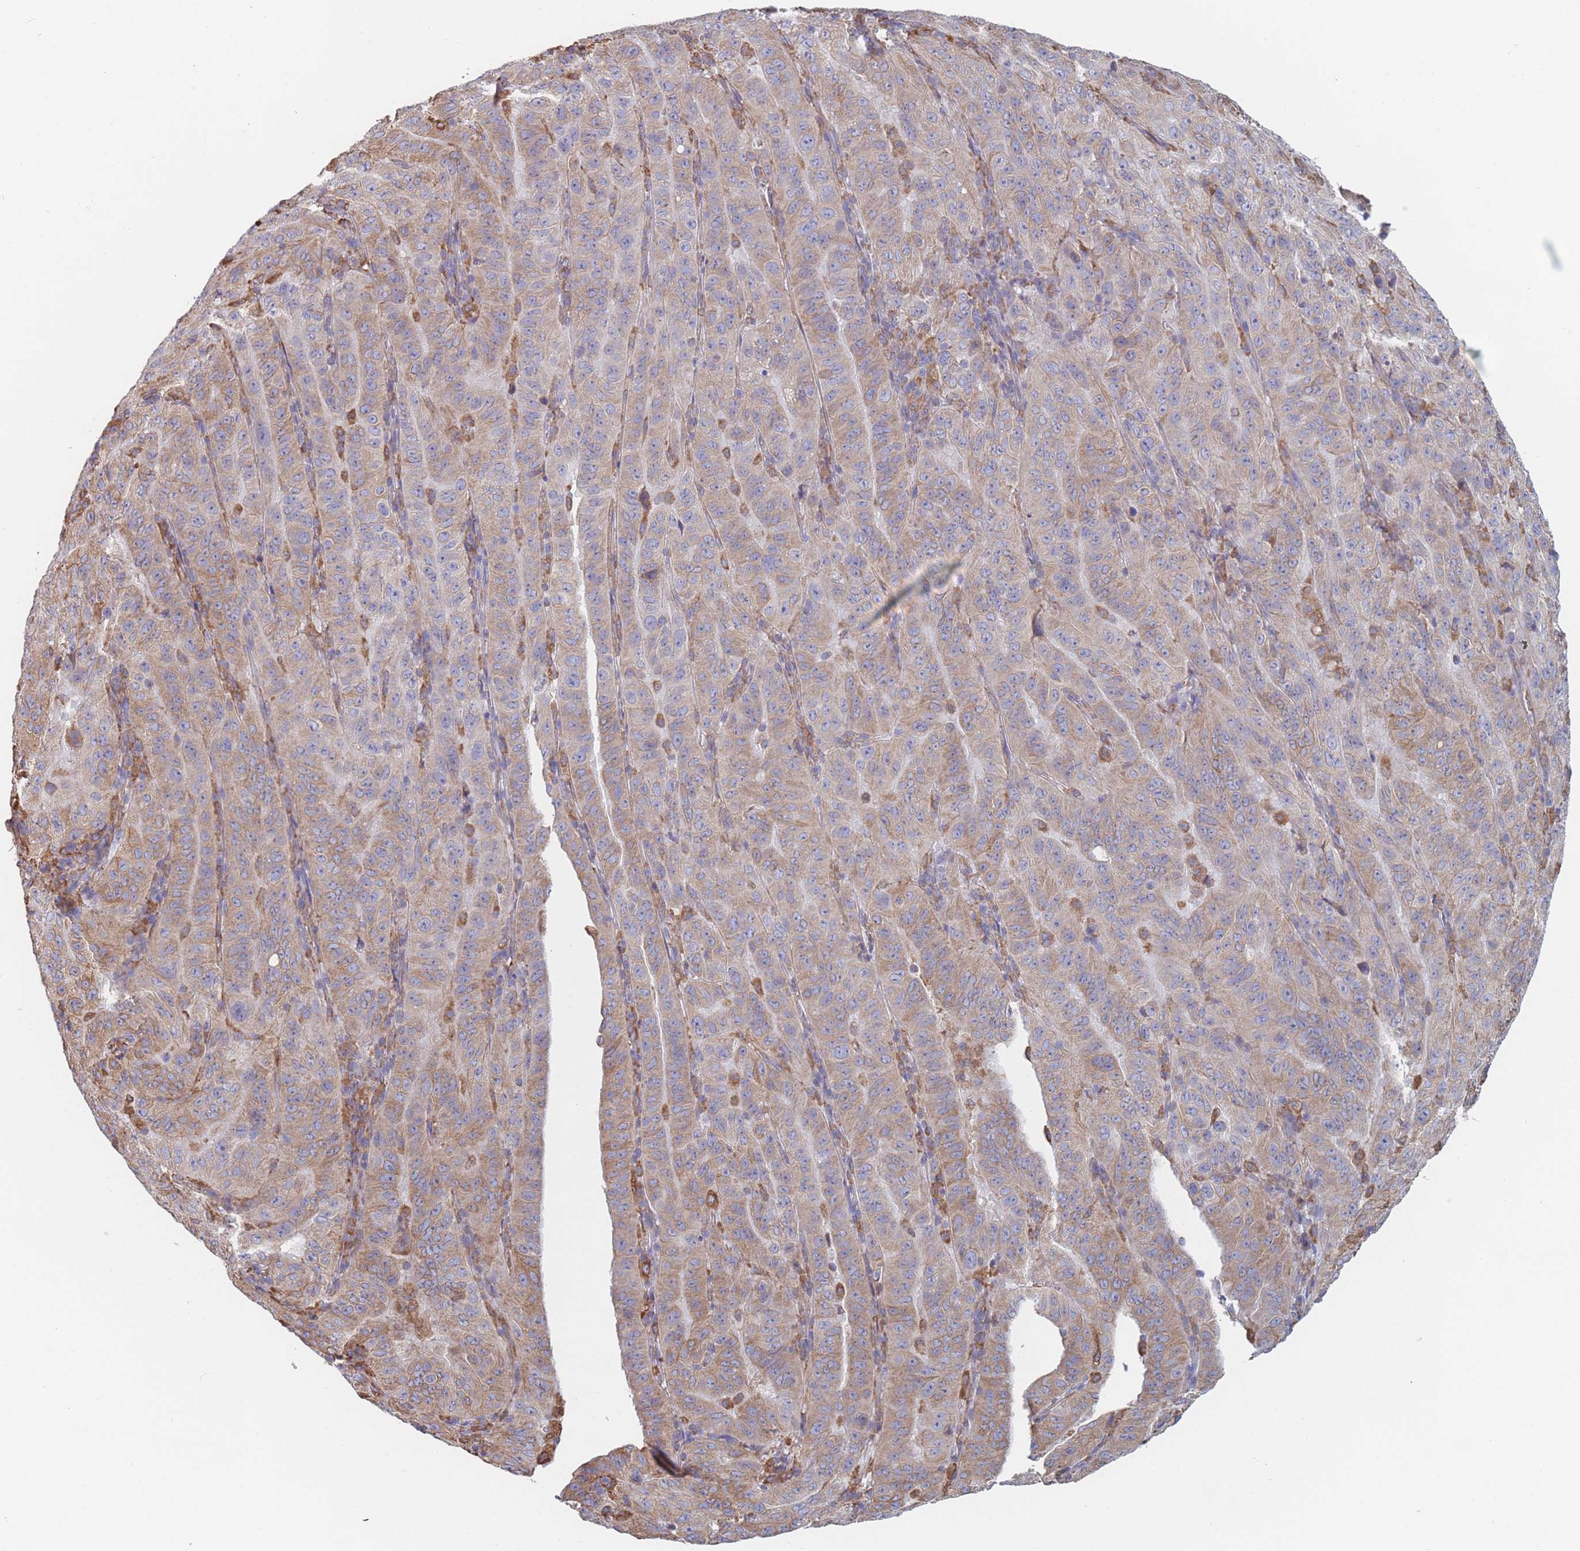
{"staining": {"intensity": "moderate", "quantity": ">75%", "location": "cytoplasmic/membranous"}, "tissue": "pancreatic cancer", "cell_type": "Tumor cells", "image_type": "cancer", "snomed": [{"axis": "morphology", "description": "Adenocarcinoma, NOS"}, {"axis": "topography", "description": "Pancreas"}], "caption": "Immunohistochemical staining of pancreatic cancer (adenocarcinoma) shows medium levels of moderate cytoplasmic/membranous positivity in about >75% of tumor cells.", "gene": "OR7C2", "patient": {"sex": "male", "age": 63}}